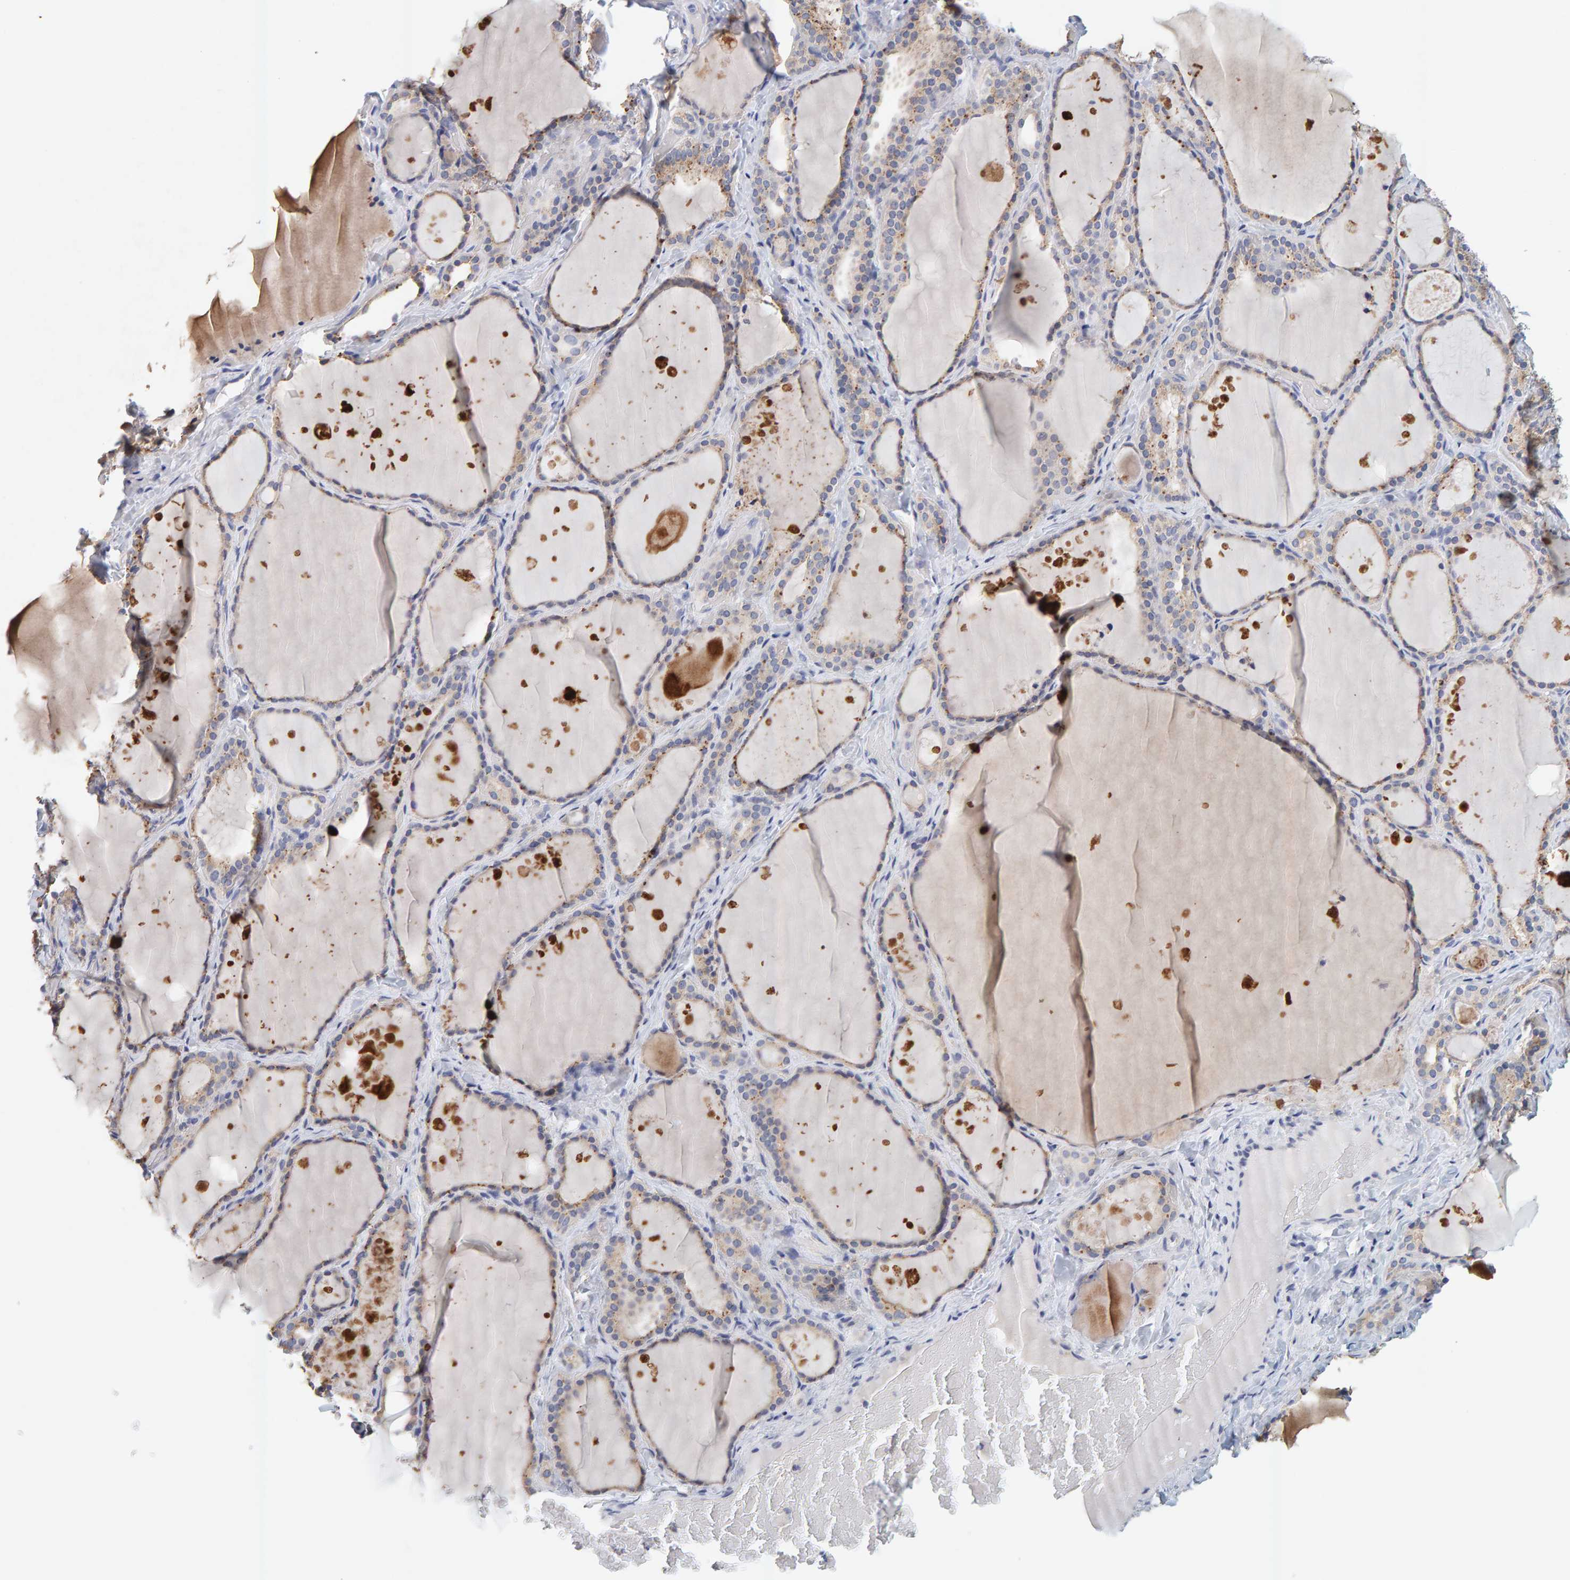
{"staining": {"intensity": "weak", "quantity": "25%-75%", "location": "cytoplasmic/membranous"}, "tissue": "thyroid gland", "cell_type": "Glandular cells", "image_type": "normal", "snomed": [{"axis": "morphology", "description": "Normal tissue, NOS"}, {"axis": "topography", "description": "Thyroid gland"}], "caption": "Immunohistochemical staining of benign human thyroid gland exhibits low levels of weak cytoplasmic/membranous staining in about 25%-75% of glandular cells.", "gene": "SGPL1", "patient": {"sex": "female", "age": 44}}